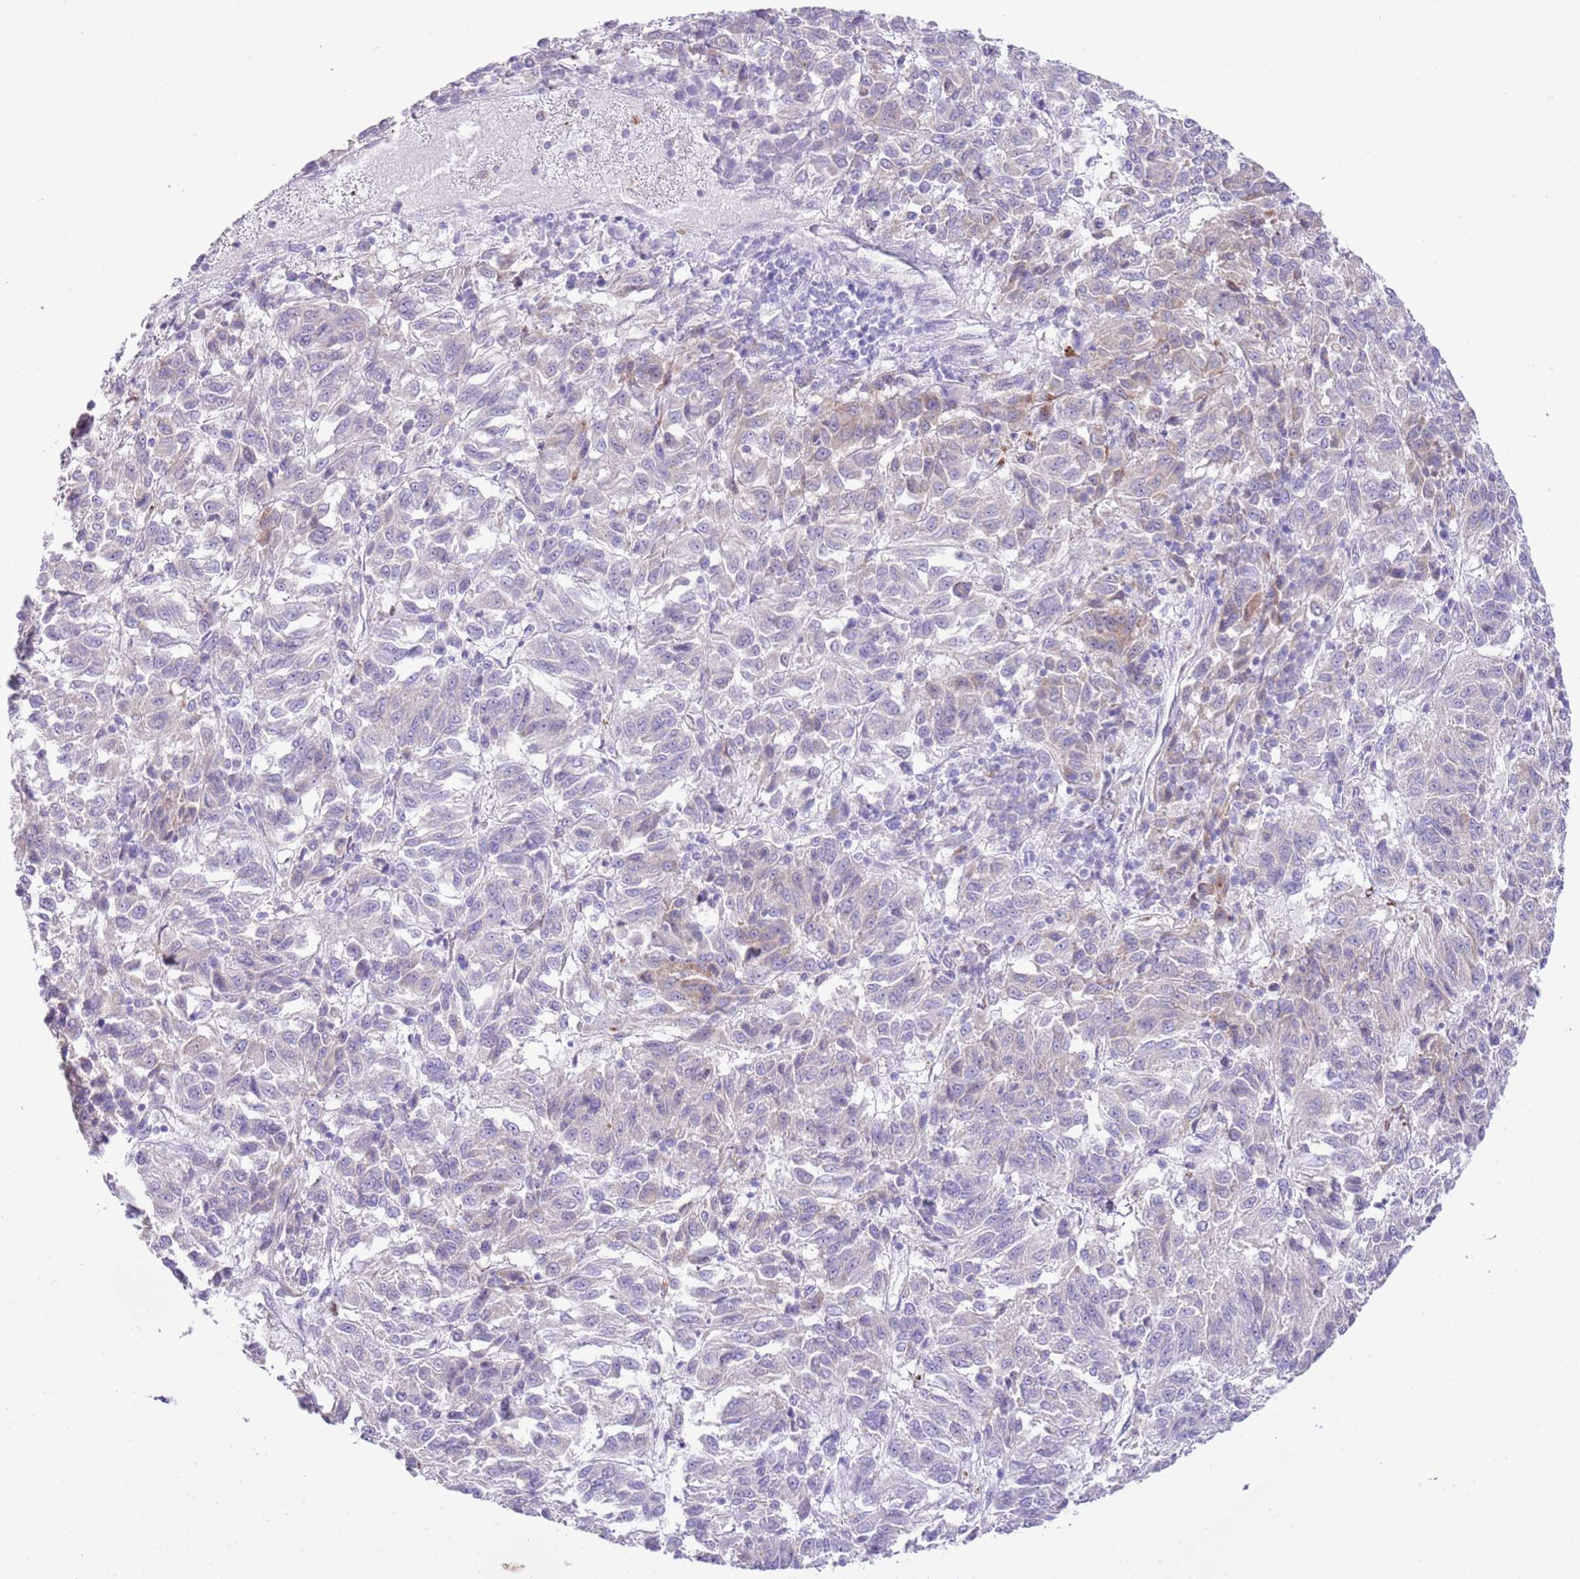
{"staining": {"intensity": "negative", "quantity": "none", "location": "none"}, "tissue": "melanoma", "cell_type": "Tumor cells", "image_type": "cancer", "snomed": [{"axis": "morphology", "description": "Malignant melanoma, Metastatic site"}, {"axis": "topography", "description": "Lung"}], "caption": "Immunohistochemistry (IHC) image of neoplastic tissue: malignant melanoma (metastatic site) stained with DAB shows no significant protein expression in tumor cells.", "gene": "OR2Z1", "patient": {"sex": "male", "age": 64}}